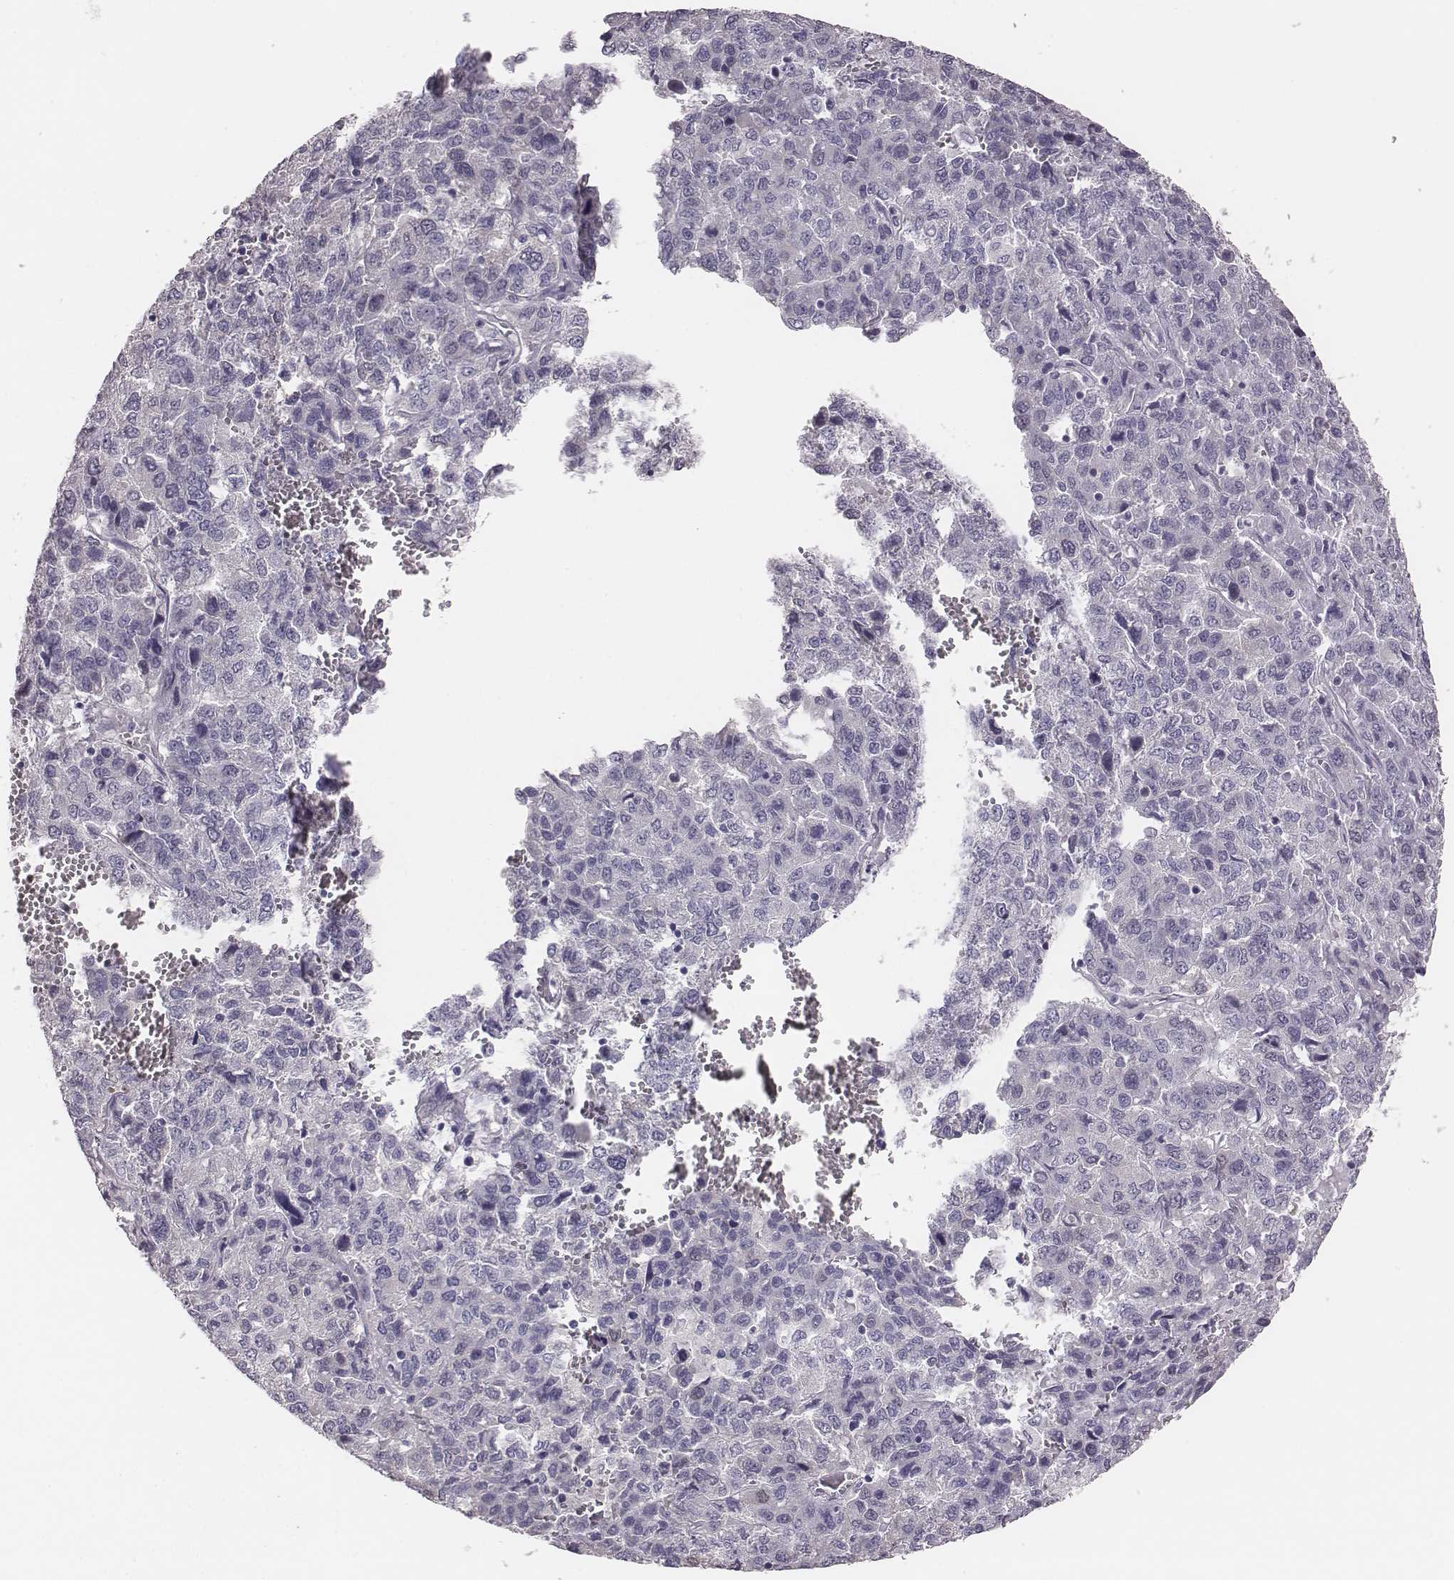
{"staining": {"intensity": "weak", "quantity": "<25%", "location": "nuclear"}, "tissue": "liver cancer", "cell_type": "Tumor cells", "image_type": "cancer", "snomed": [{"axis": "morphology", "description": "Carcinoma, Hepatocellular, NOS"}, {"axis": "topography", "description": "Liver"}], "caption": "The image shows no staining of tumor cells in liver cancer. (DAB IHC visualized using brightfield microscopy, high magnification).", "gene": "PBK", "patient": {"sex": "male", "age": 69}}